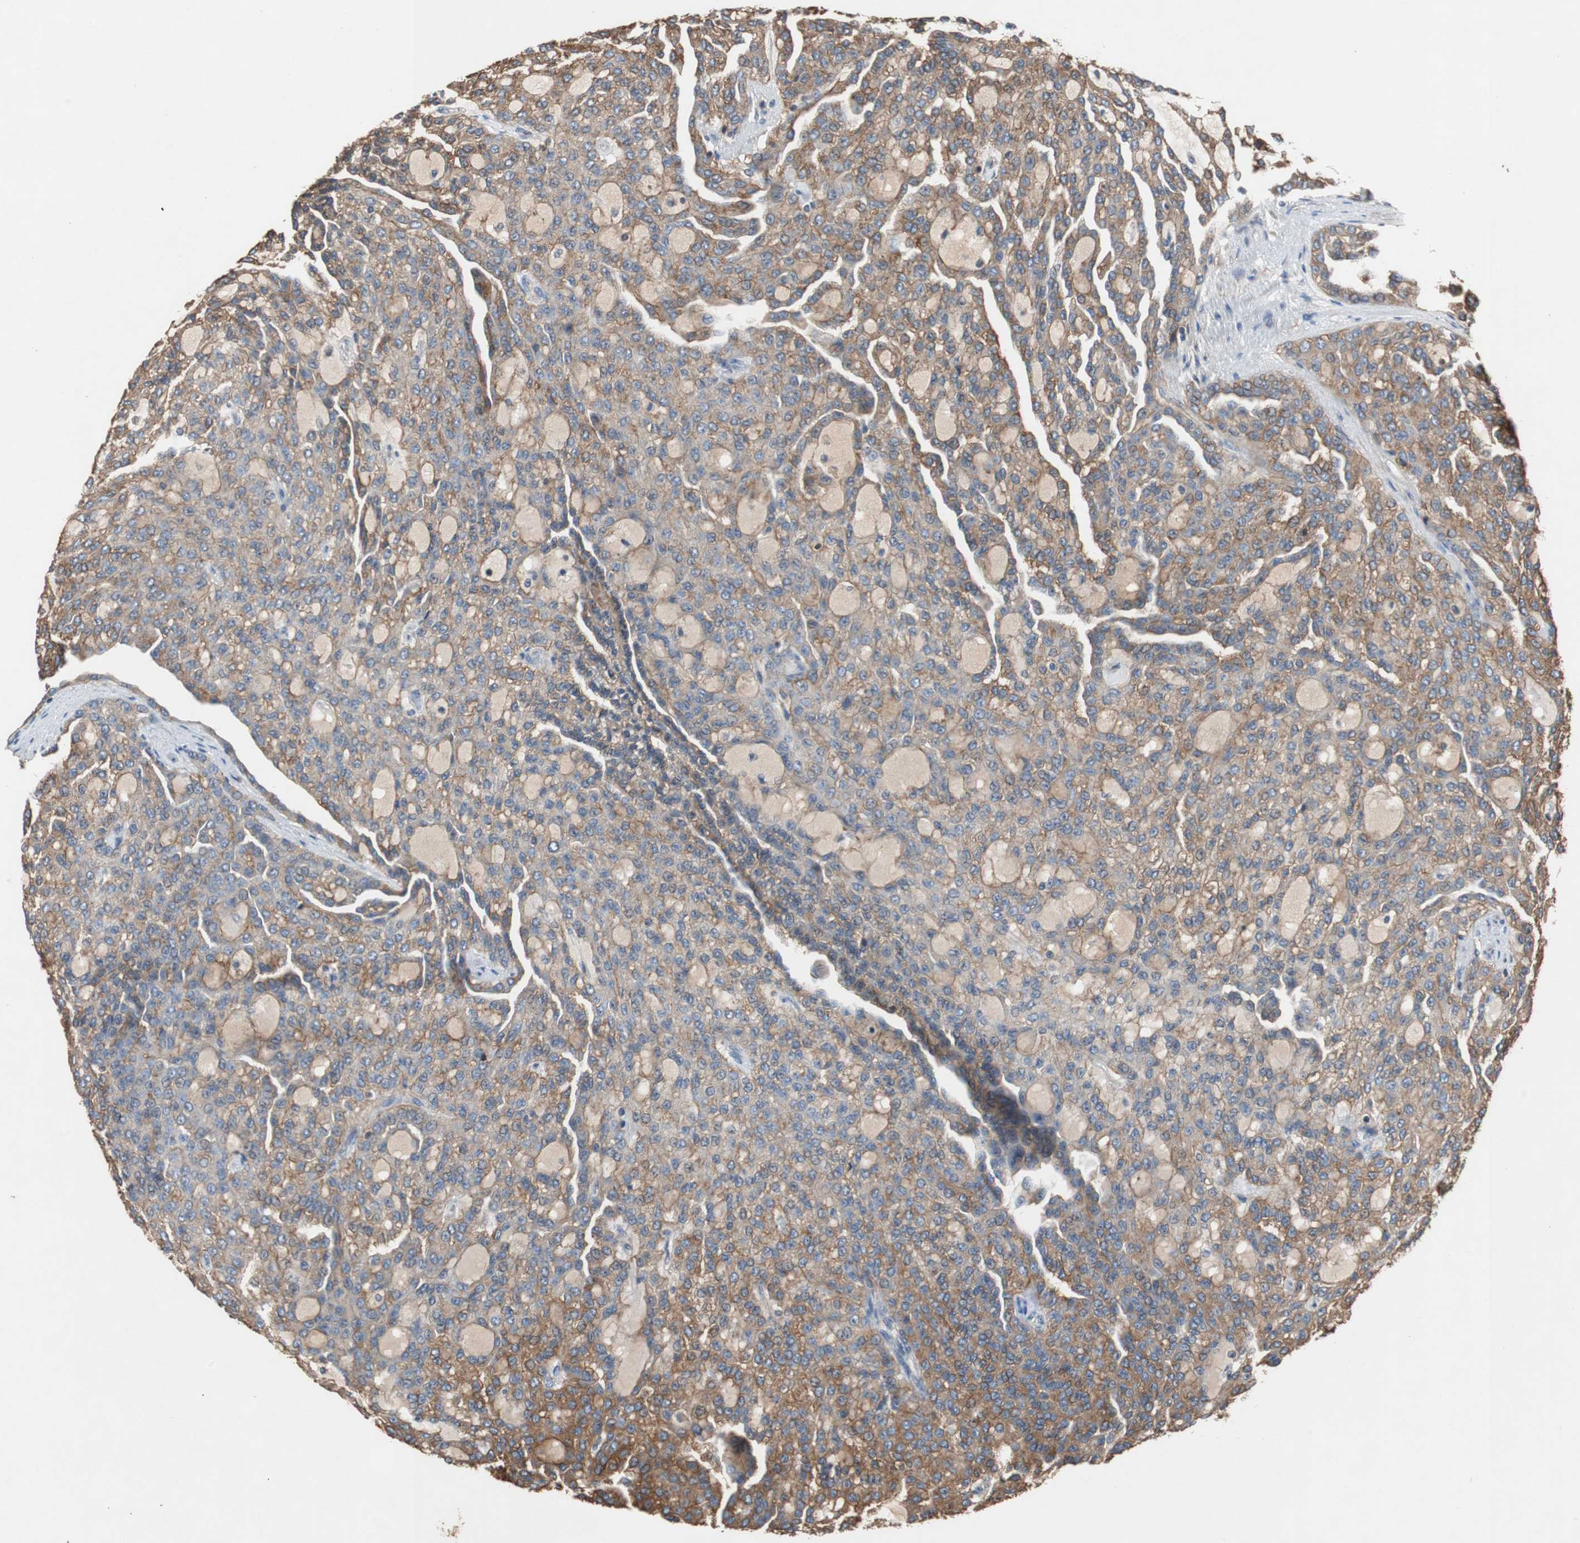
{"staining": {"intensity": "moderate", "quantity": "25%-75%", "location": "cytoplasmic/membranous"}, "tissue": "renal cancer", "cell_type": "Tumor cells", "image_type": "cancer", "snomed": [{"axis": "morphology", "description": "Adenocarcinoma, NOS"}, {"axis": "topography", "description": "Kidney"}], "caption": "The immunohistochemical stain highlights moderate cytoplasmic/membranous staining in tumor cells of renal adenocarcinoma tissue.", "gene": "TNFRSF14", "patient": {"sex": "male", "age": 63}}